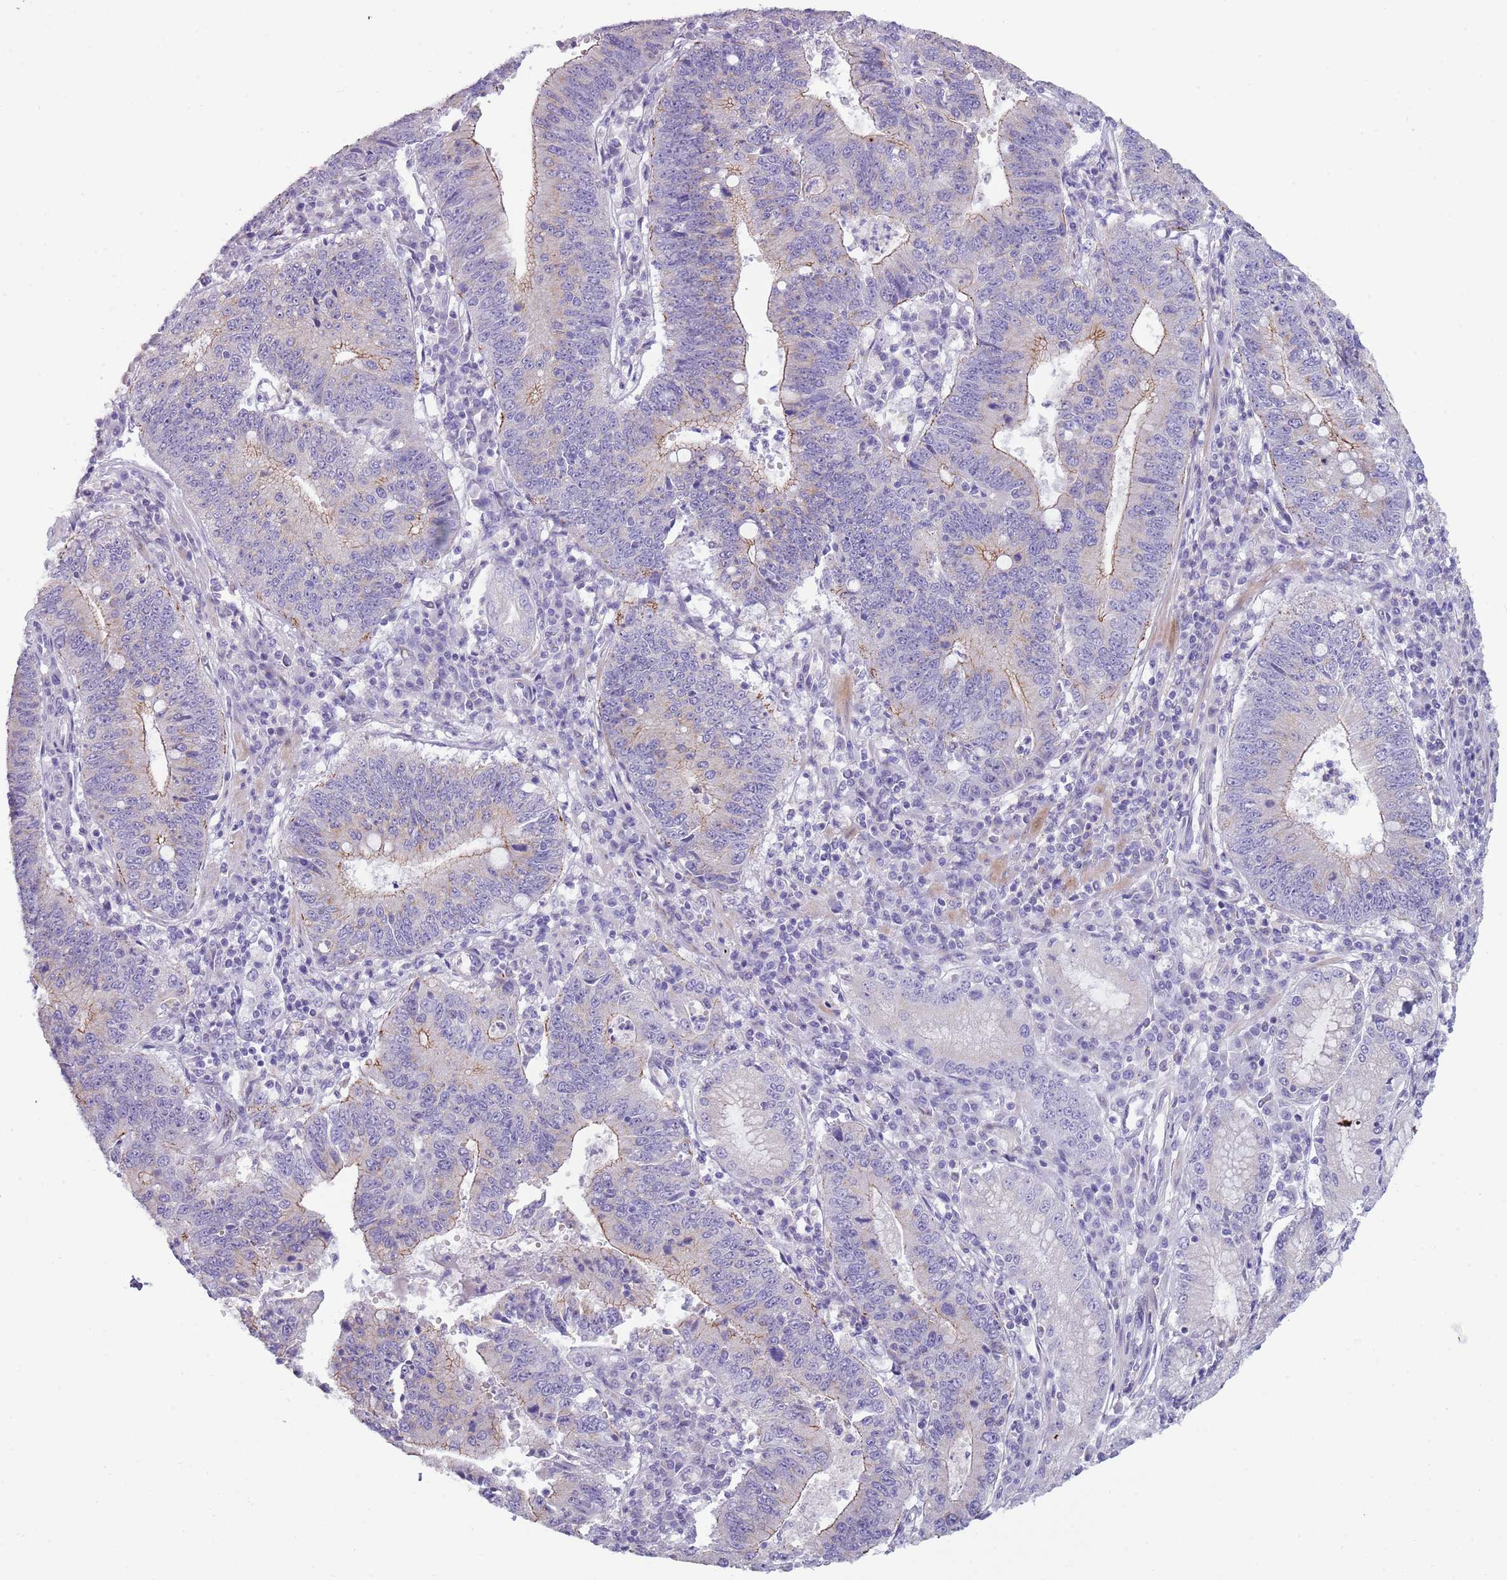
{"staining": {"intensity": "moderate", "quantity": "<25%", "location": "cytoplasmic/membranous"}, "tissue": "stomach cancer", "cell_type": "Tumor cells", "image_type": "cancer", "snomed": [{"axis": "morphology", "description": "Adenocarcinoma, NOS"}, {"axis": "topography", "description": "Stomach"}], "caption": "Immunohistochemistry photomicrograph of human stomach adenocarcinoma stained for a protein (brown), which displays low levels of moderate cytoplasmic/membranous expression in approximately <25% of tumor cells.", "gene": "NBPF6", "patient": {"sex": "male", "age": 59}}